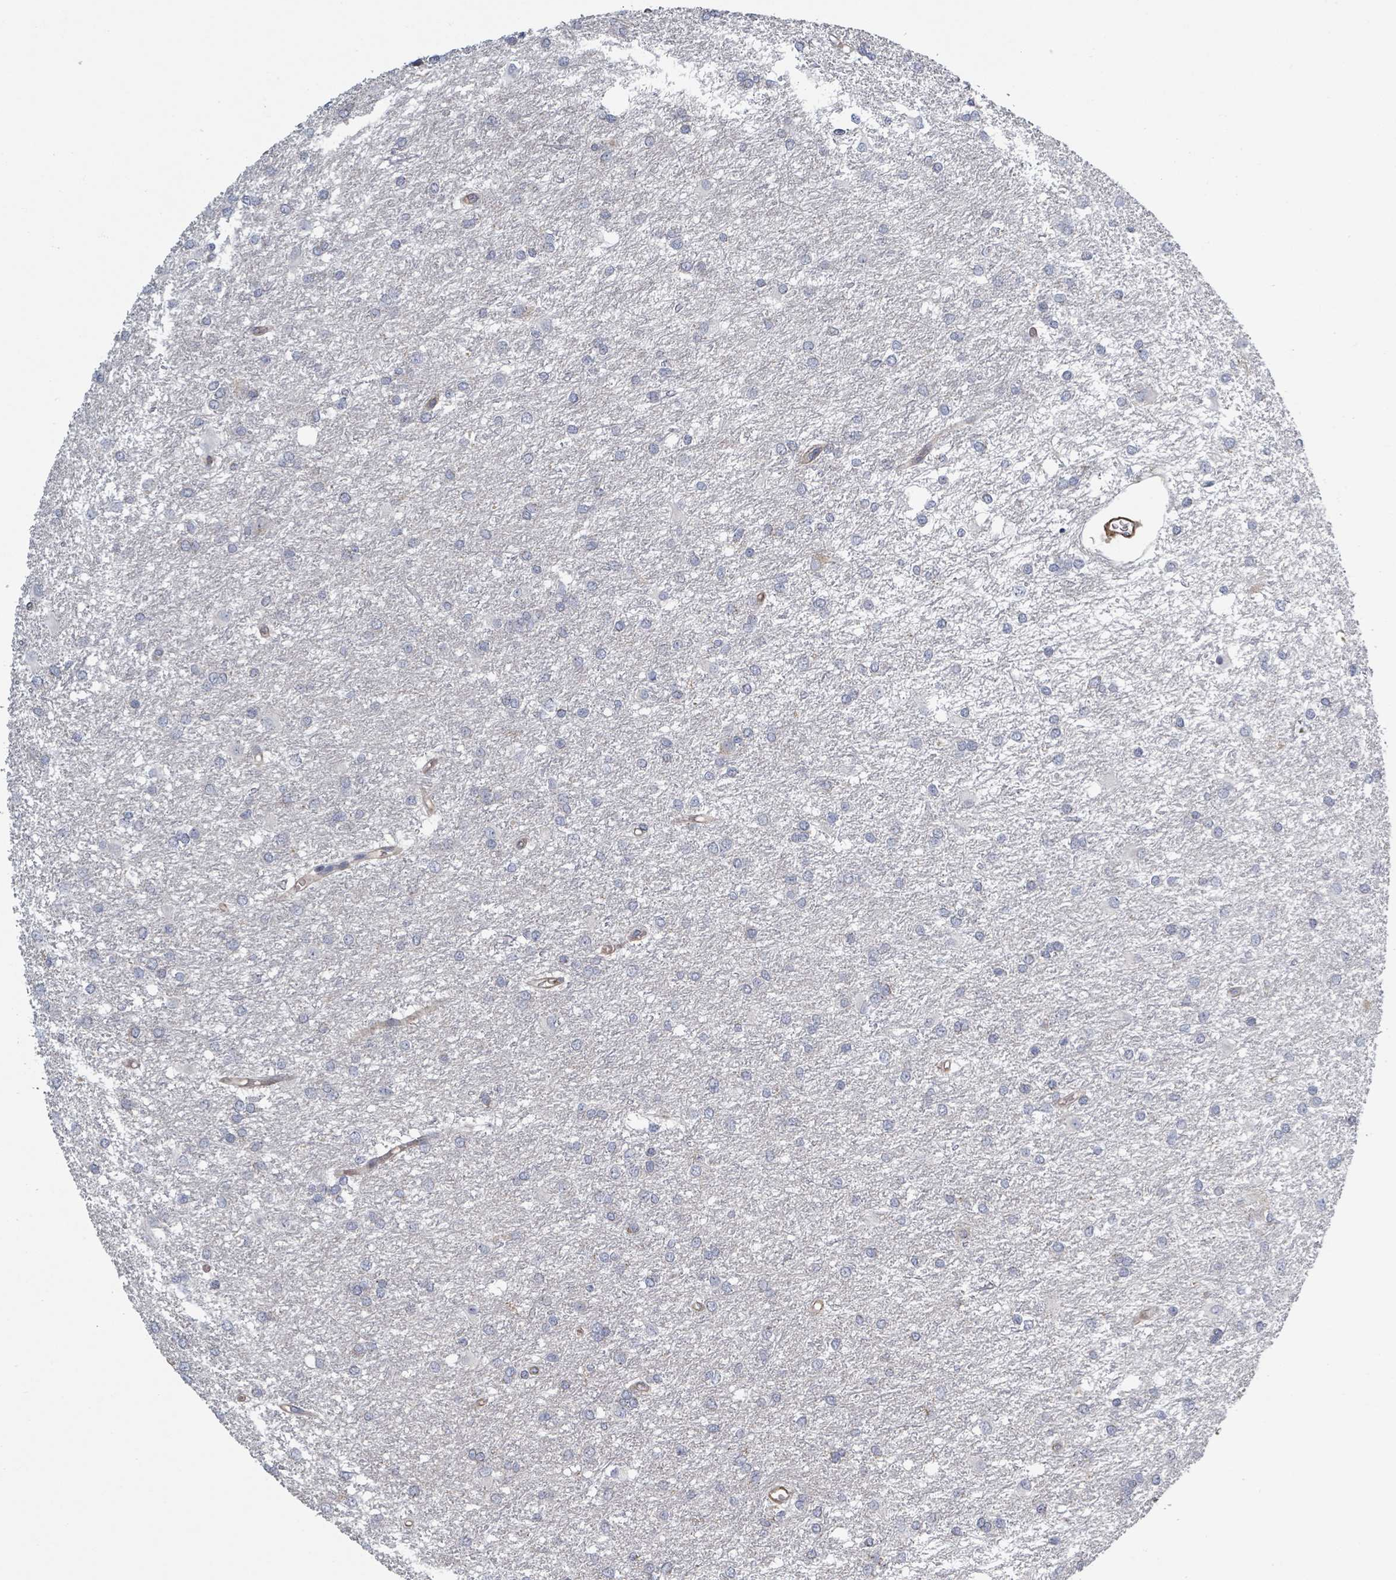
{"staining": {"intensity": "negative", "quantity": "none", "location": "none"}, "tissue": "glioma", "cell_type": "Tumor cells", "image_type": "cancer", "snomed": [{"axis": "morphology", "description": "Glioma, malignant, High grade"}, {"axis": "topography", "description": "Brain"}], "caption": "IHC histopathology image of glioma stained for a protein (brown), which demonstrates no staining in tumor cells.", "gene": "ADCK1", "patient": {"sex": "female", "age": 50}}